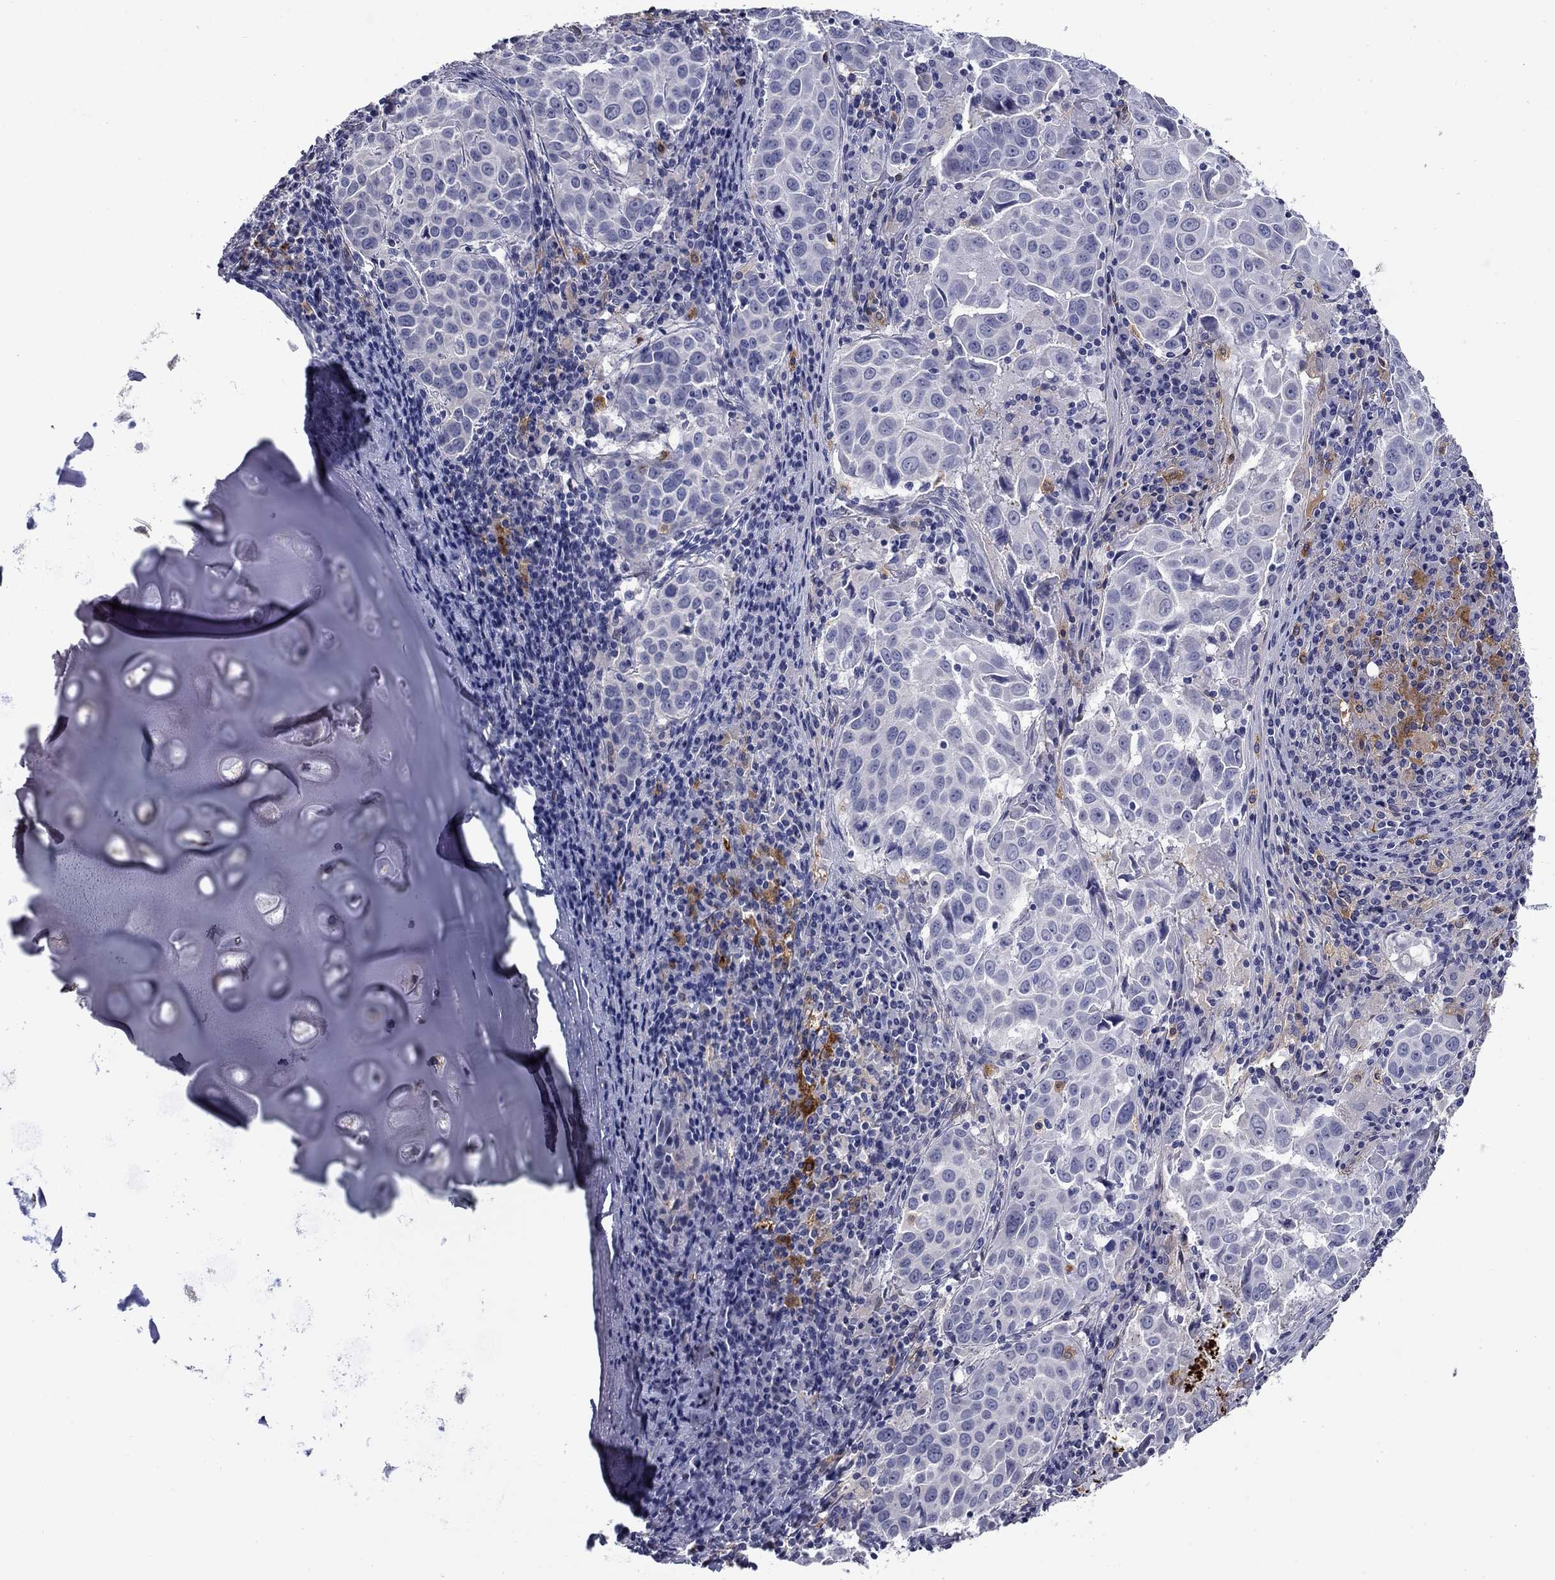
{"staining": {"intensity": "negative", "quantity": "none", "location": "none"}, "tissue": "lung cancer", "cell_type": "Tumor cells", "image_type": "cancer", "snomed": [{"axis": "morphology", "description": "Squamous cell carcinoma, NOS"}, {"axis": "topography", "description": "Lung"}], "caption": "Immunohistochemical staining of squamous cell carcinoma (lung) demonstrates no significant positivity in tumor cells.", "gene": "BCL2L14", "patient": {"sex": "male", "age": 57}}